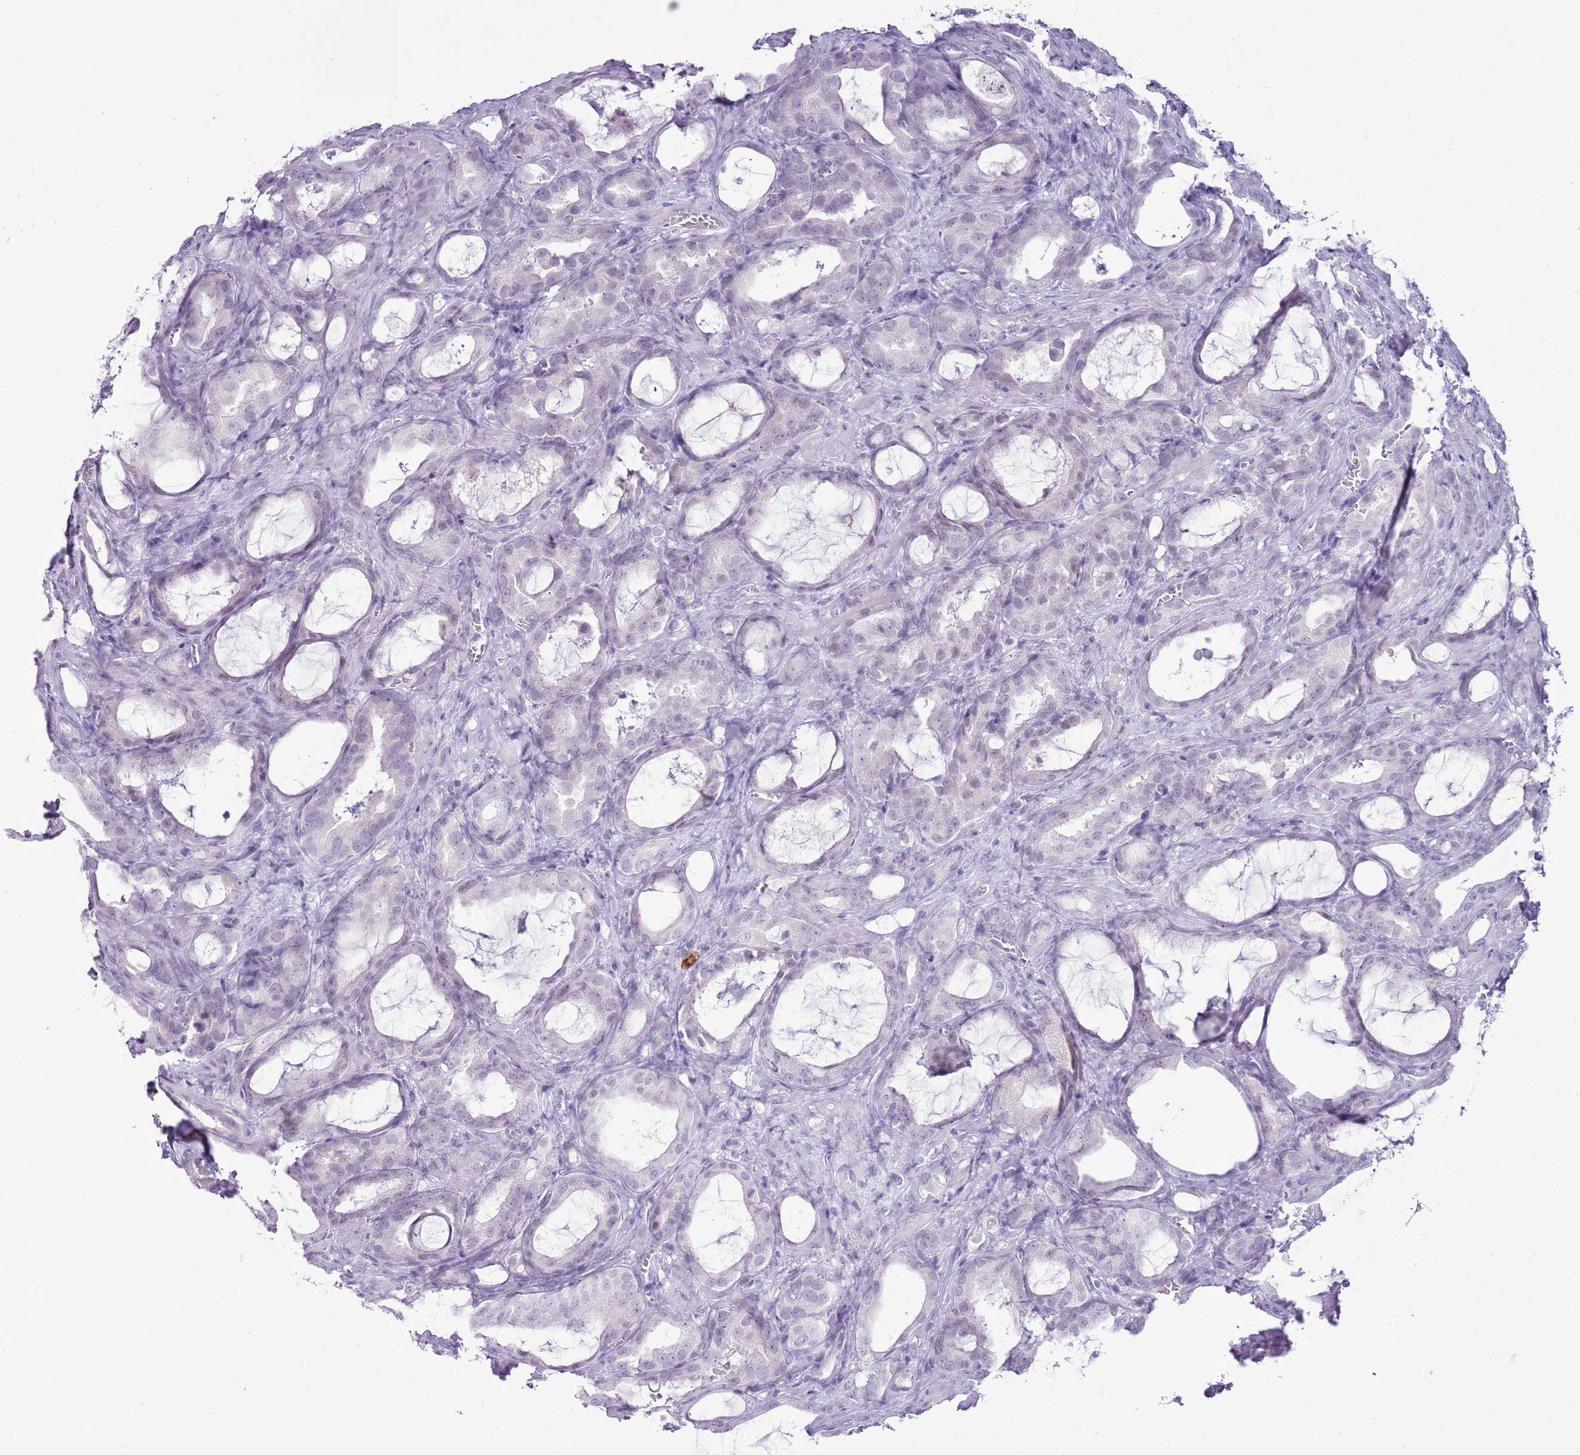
{"staining": {"intensity": "negative", "quantity": "none", "location": "none"}, "tissue": "prostate cancer", "cell_type": "Tumor cells", "image_type": "cancer", "snomed": [{"axis": "morphology", "description": "Adenocarcinoma, High grade"}, {"axis": "topography", "description": "Prostate"}], "caption": "Immunohistochemistry (IHC) histopathology image of neoplastic tissue: human high-grade adenocarcinoma (prostate) stained with DAB (3,3'-diaminobenzidine) reveals no significant protein expression in tumor cells.", "gene": "RPL3L", "patient": {"sex": "male", "age": 72}}